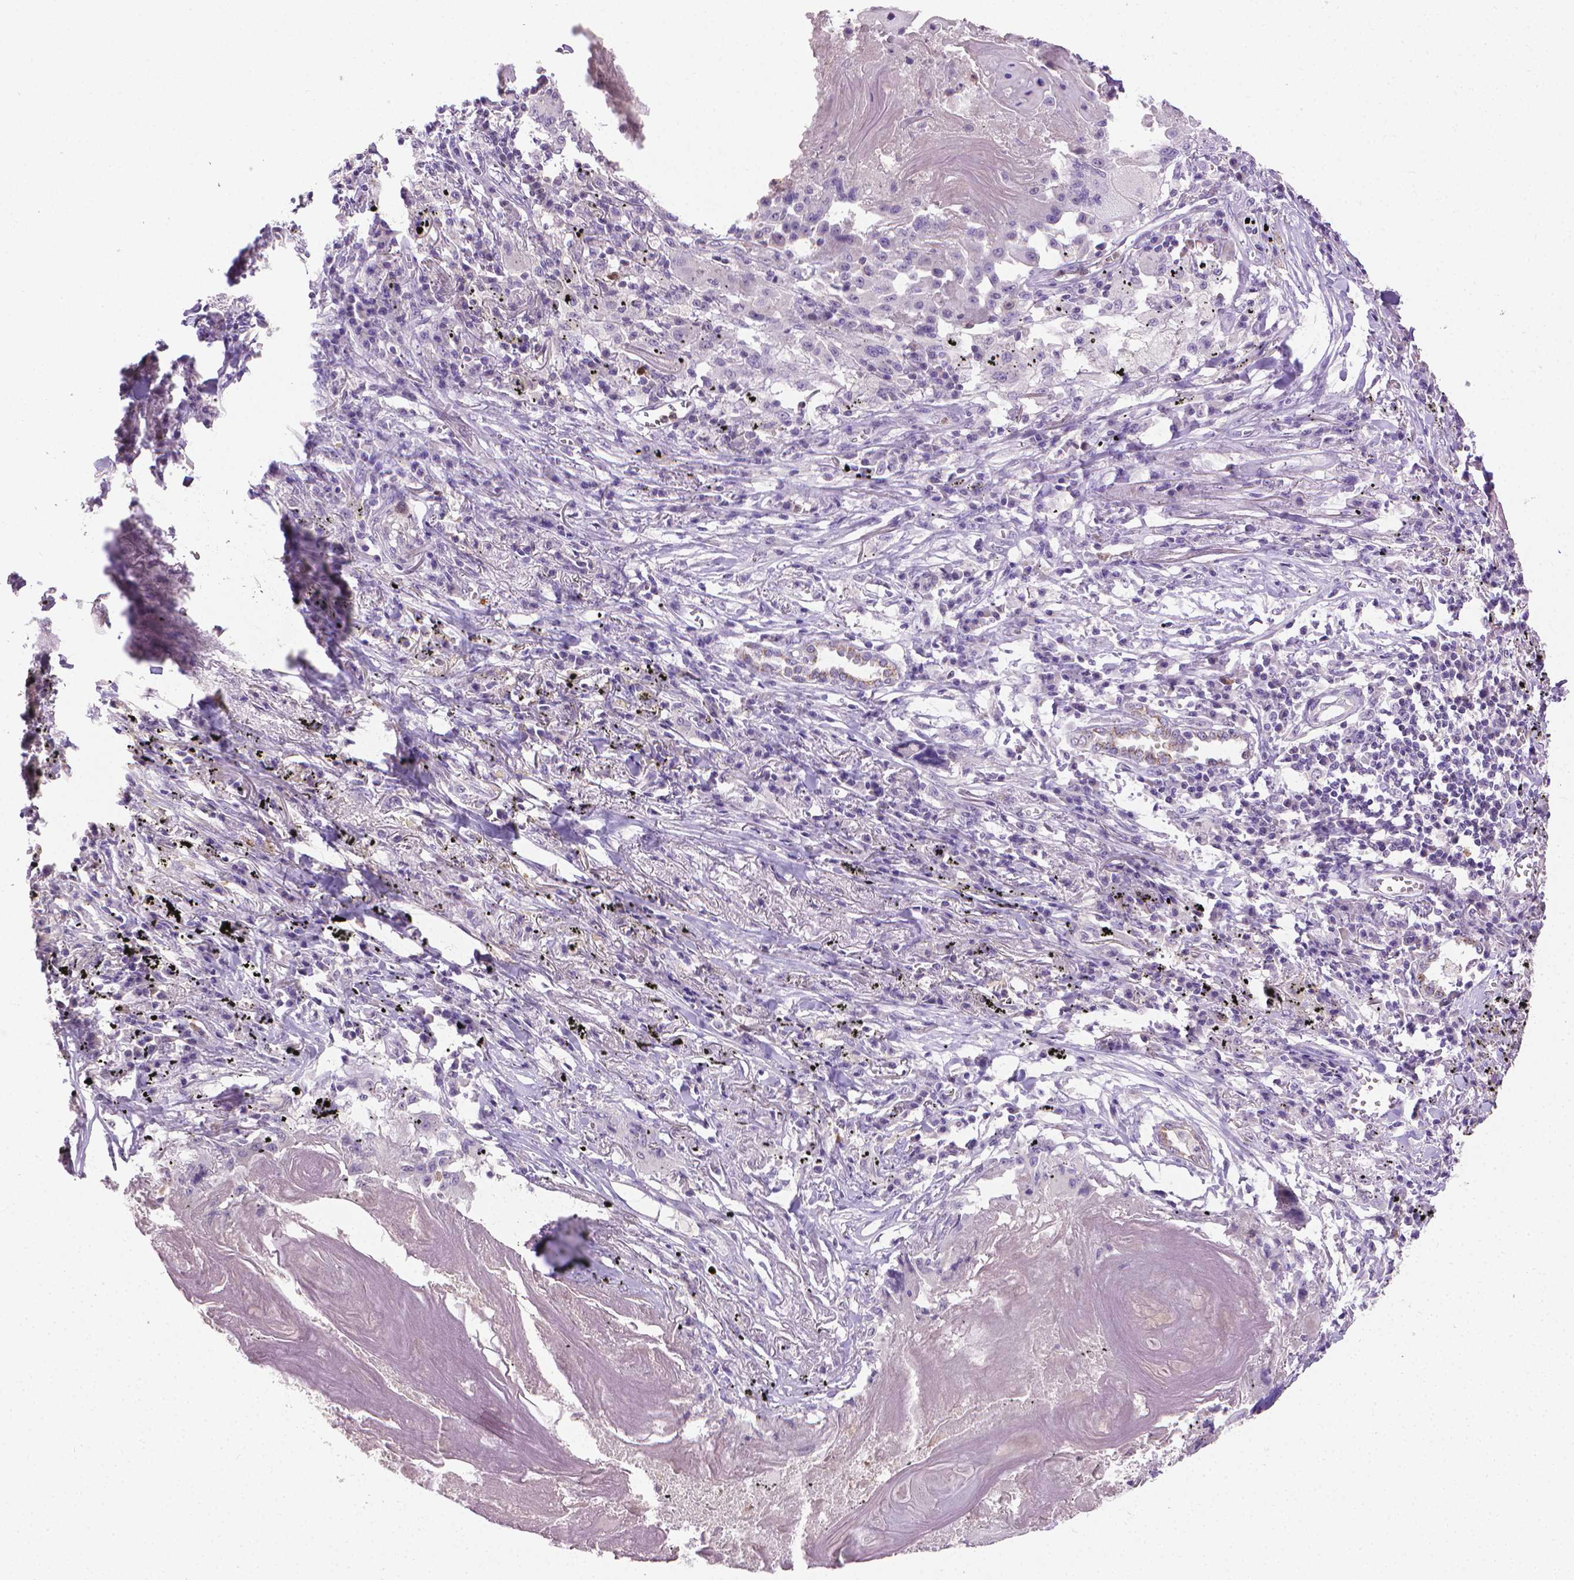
{"staining": {"intensity": "negative", "quantity": "none", "location": "none"}, "tissue": "lung cancer", "cell_type": "Tumor cells", "image_type": "cancer", "snomed": [{"axis": "morphology", "description": "Squamous cell carcinoma, NOS"}, {"axis": "topography", "description": "Lung"}], "caption": "High magnification brightfield microscopy of squamous cell carcinoma (lung) stained with DAB (3,3'-diaminobenzidine) (brown) and counterstained with hematoxylin (blue): tumor cells show no significant expression. The staining is performed using DAB (3,3'-diaminobenzidine) brown chromogen with nuclei counter-stained in using hematoxylin.", "gene": "CDKN2D", "patient": {"sex": "male", "age": 78}}